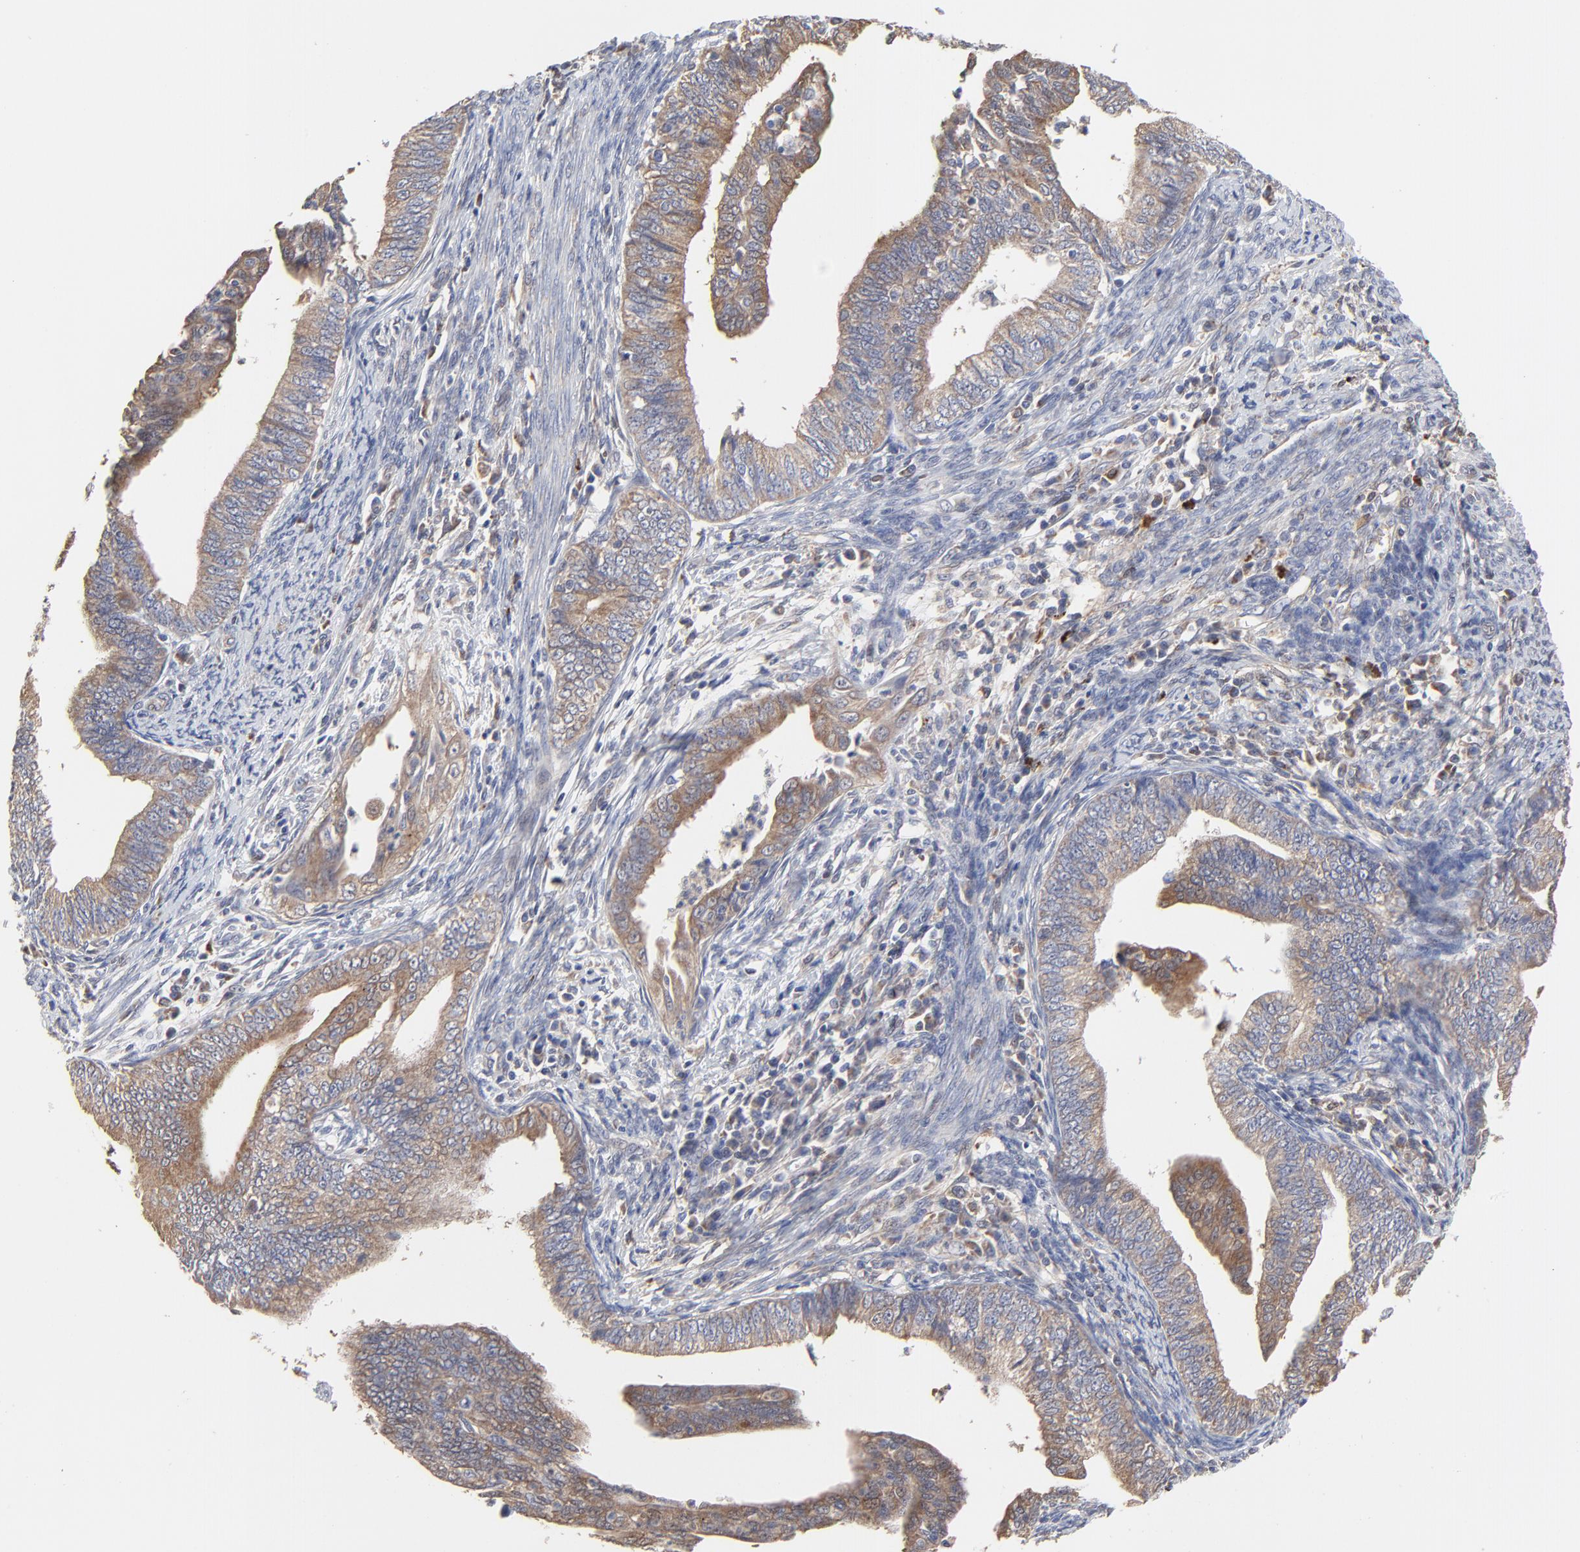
{"staining": {"intensity": "moderate", "quantity": ">75%", "location": "cytoplasmic/membranous"}, "tissue": "endometrial cancer", "cell_type": "Tumor cells", "image_type": "cancer", "snomed": [{"axis": "morphology", "description": "Adenocarcinoma, NOS"}, {"axis": "topography", "description": "Endometrium"}], "caption": "Human endometrial adenocarcinoma stained with a brown dye reveals moderate cytoplasmic/membranous positive expression in about >75% of tumor cells.", "gene": "LGALS3", "patient": {"sex": "female", "age": 66}}